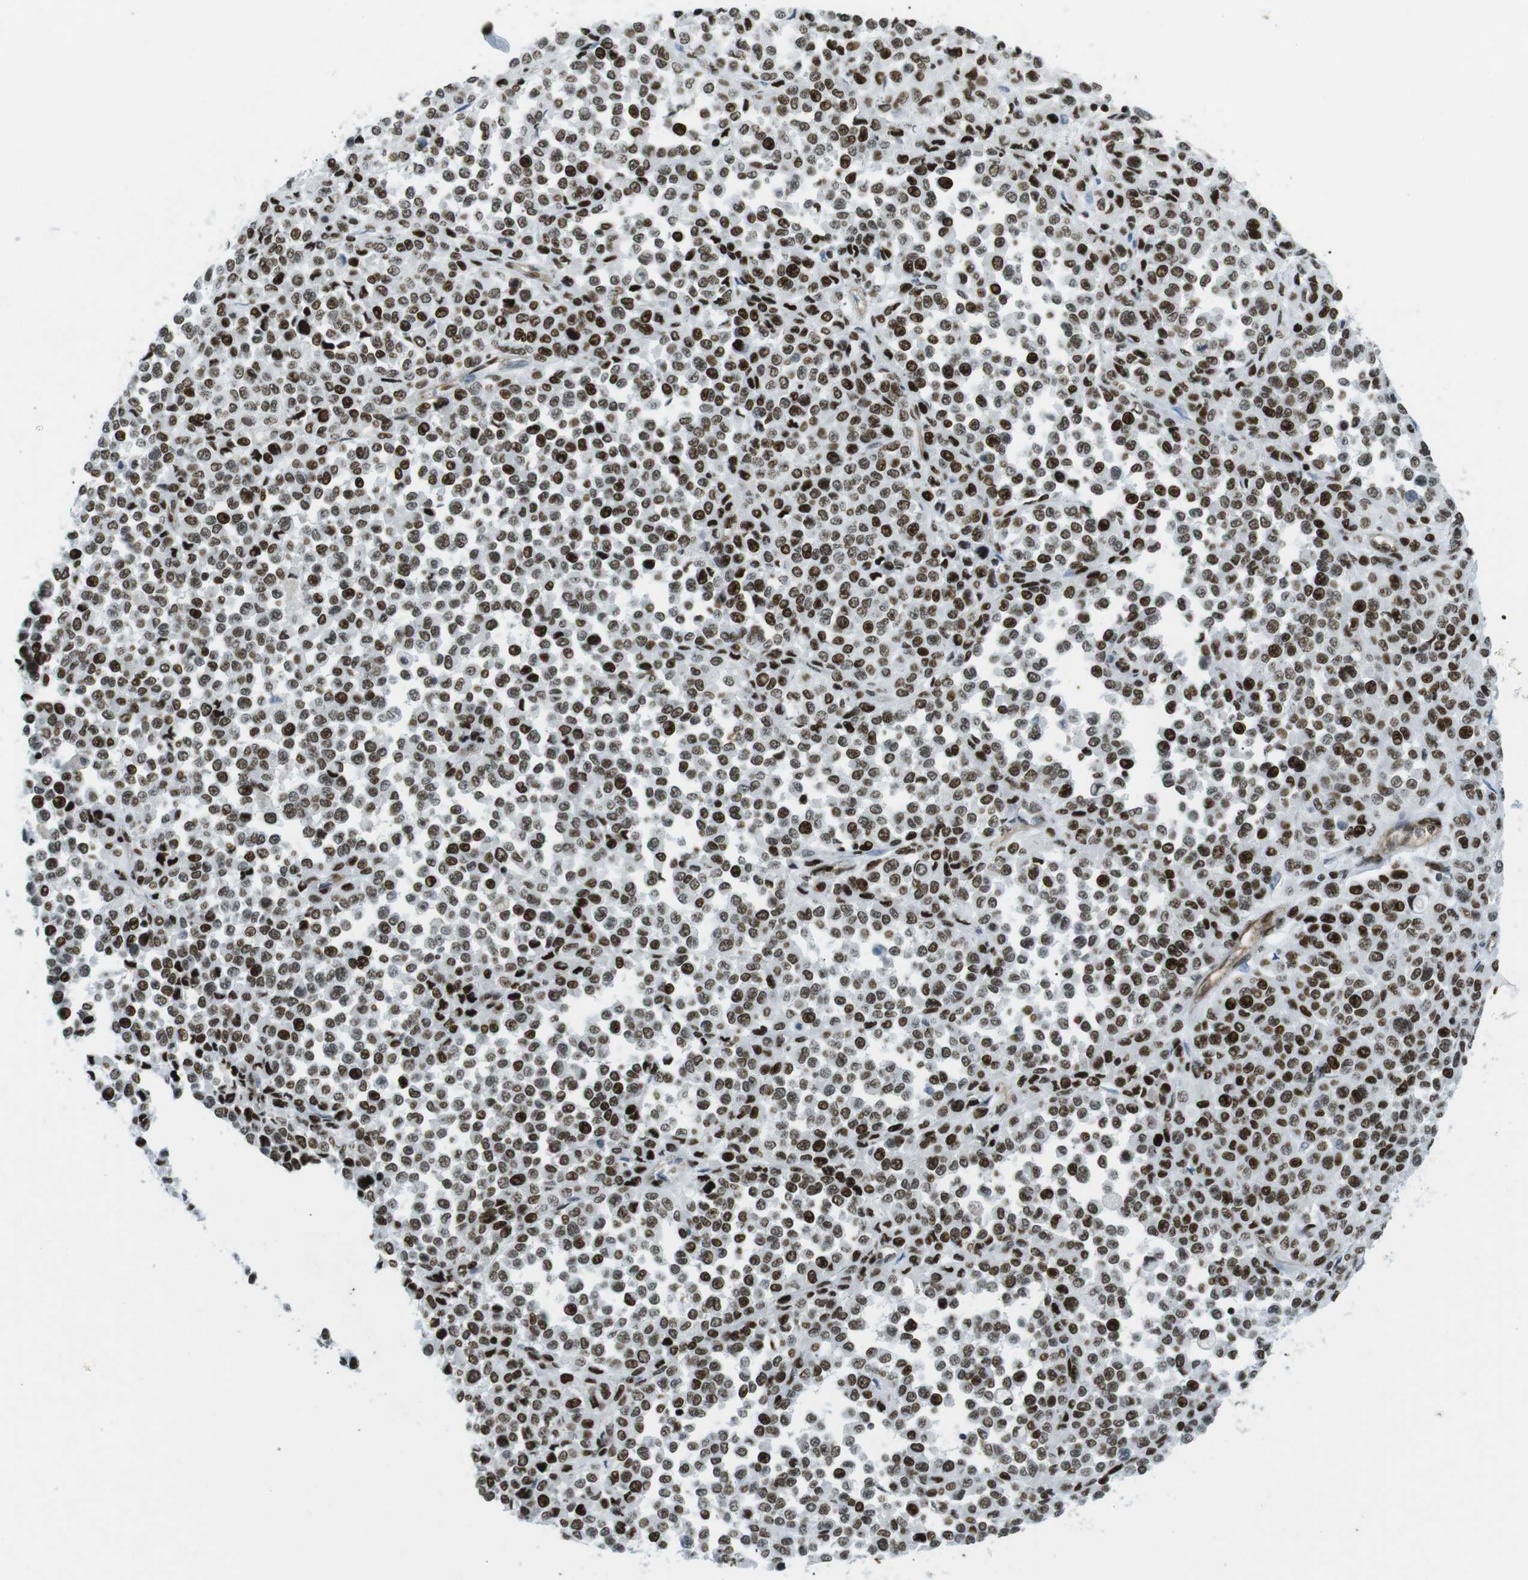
{"staining": {"intensity": "strong", "quantity": ">75%", "location": "nuclear"}, "tissue": "melanoma", "cell_type": "Tumor cells", "image_type": "cancer", "snomed": [{"axis": "morphology", "description": "Malignant melanoma, Metastatic site"}, {"axis": "topography", "description": "Pancreas"}], "caption": "The histopathology image reveals immunohistochemical staining of malignant melanoma (metastatic site). There is strong nuclear expression is present in about >75% of tumor cells.", "gene": "ARID1A", "patient": {"sex": "female", "age": 30}}